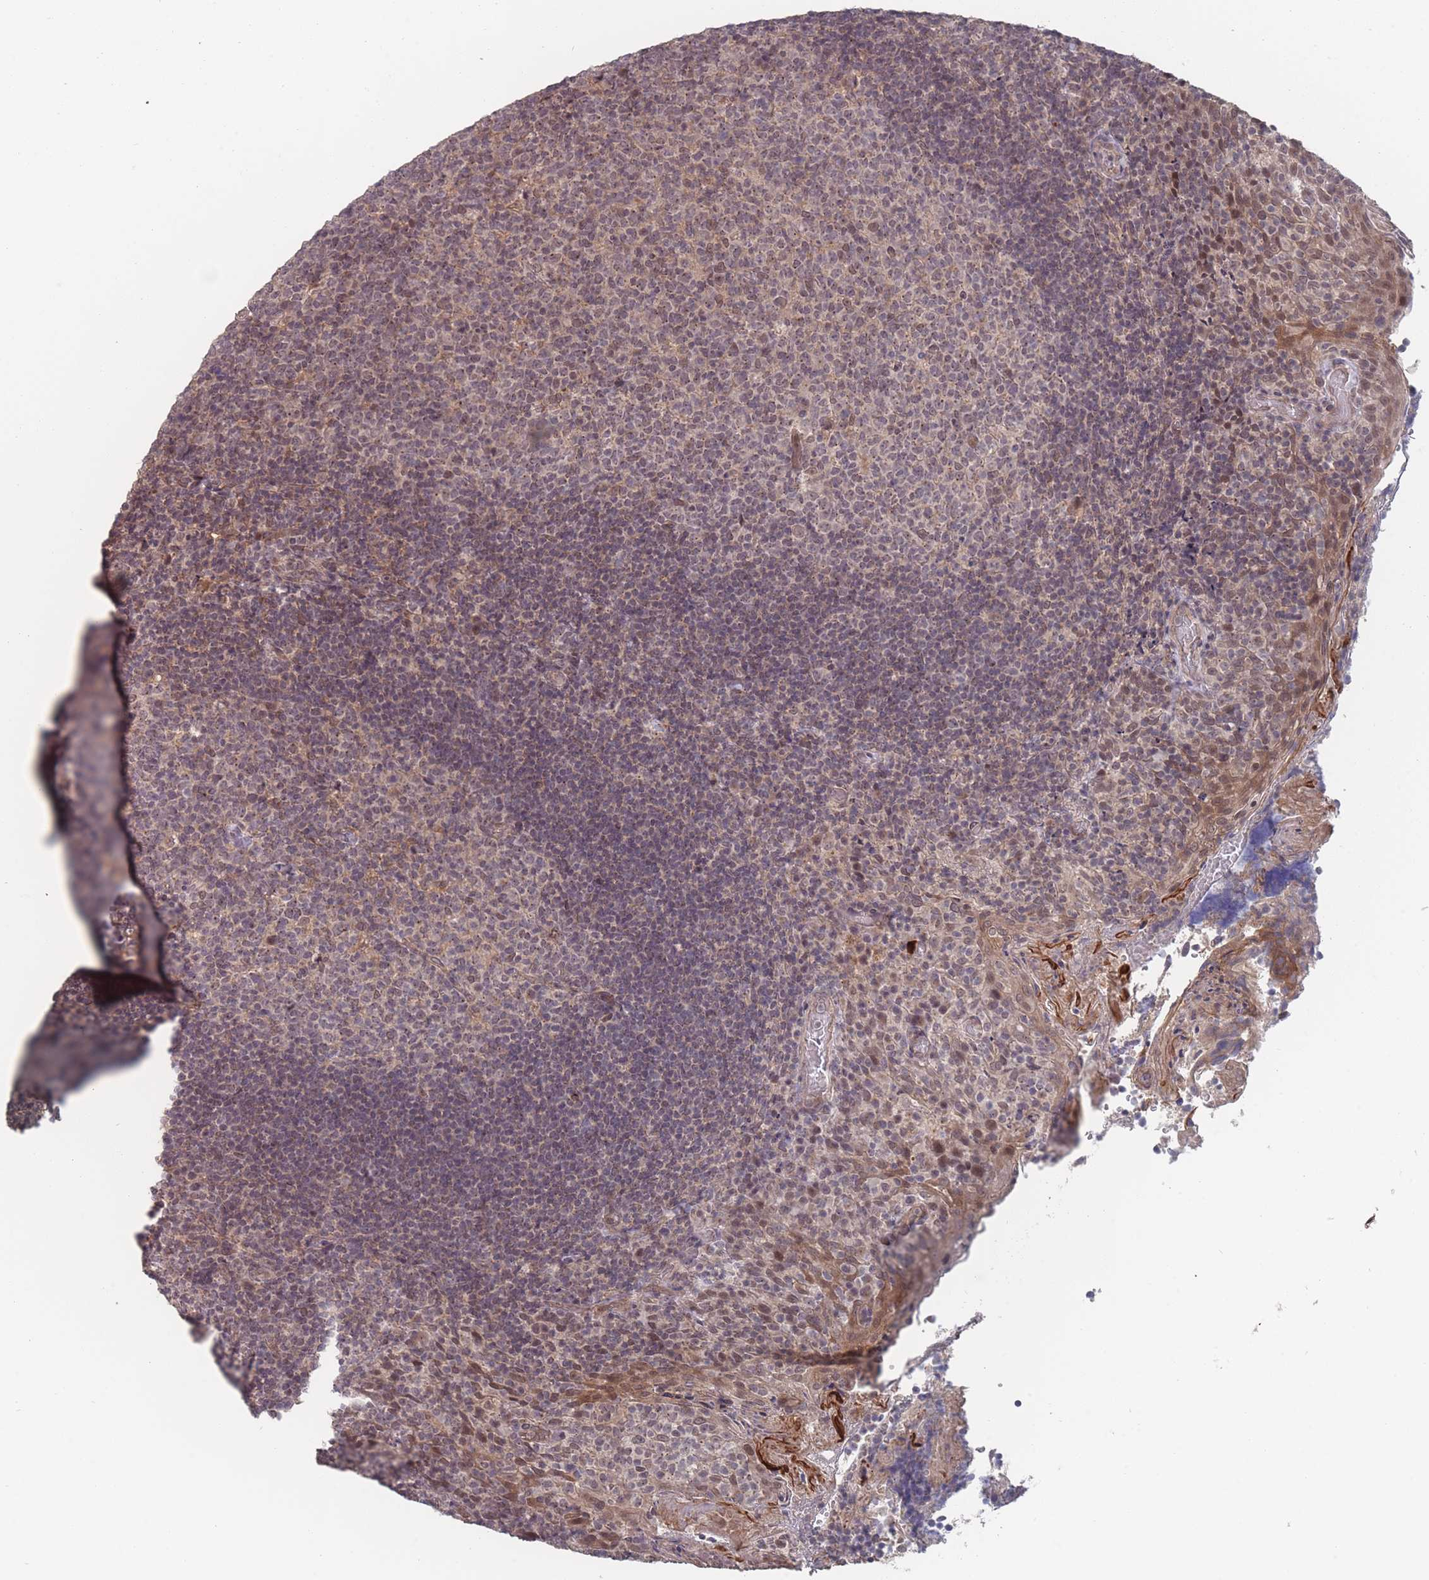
{"staining": {"intensity": "moderate", "quantity": "25%-75%", "location": "nuclear"}, "tissue": "tonsil", "cell_type": "Germinal center cells", "image_type": "normal", "snomed": [{"axis": "morphology", "description": "Normal tissue, NOS"}, {"axis": "topography", "description": "Tonsil"}], "caption": "Protein staining demonstrates moderate nuclear expression in approximately 25%-75% of germinal center cells in benign tonsil.", "gene": "CNTRL", "patient": {"sex": "female", "age": 10}}